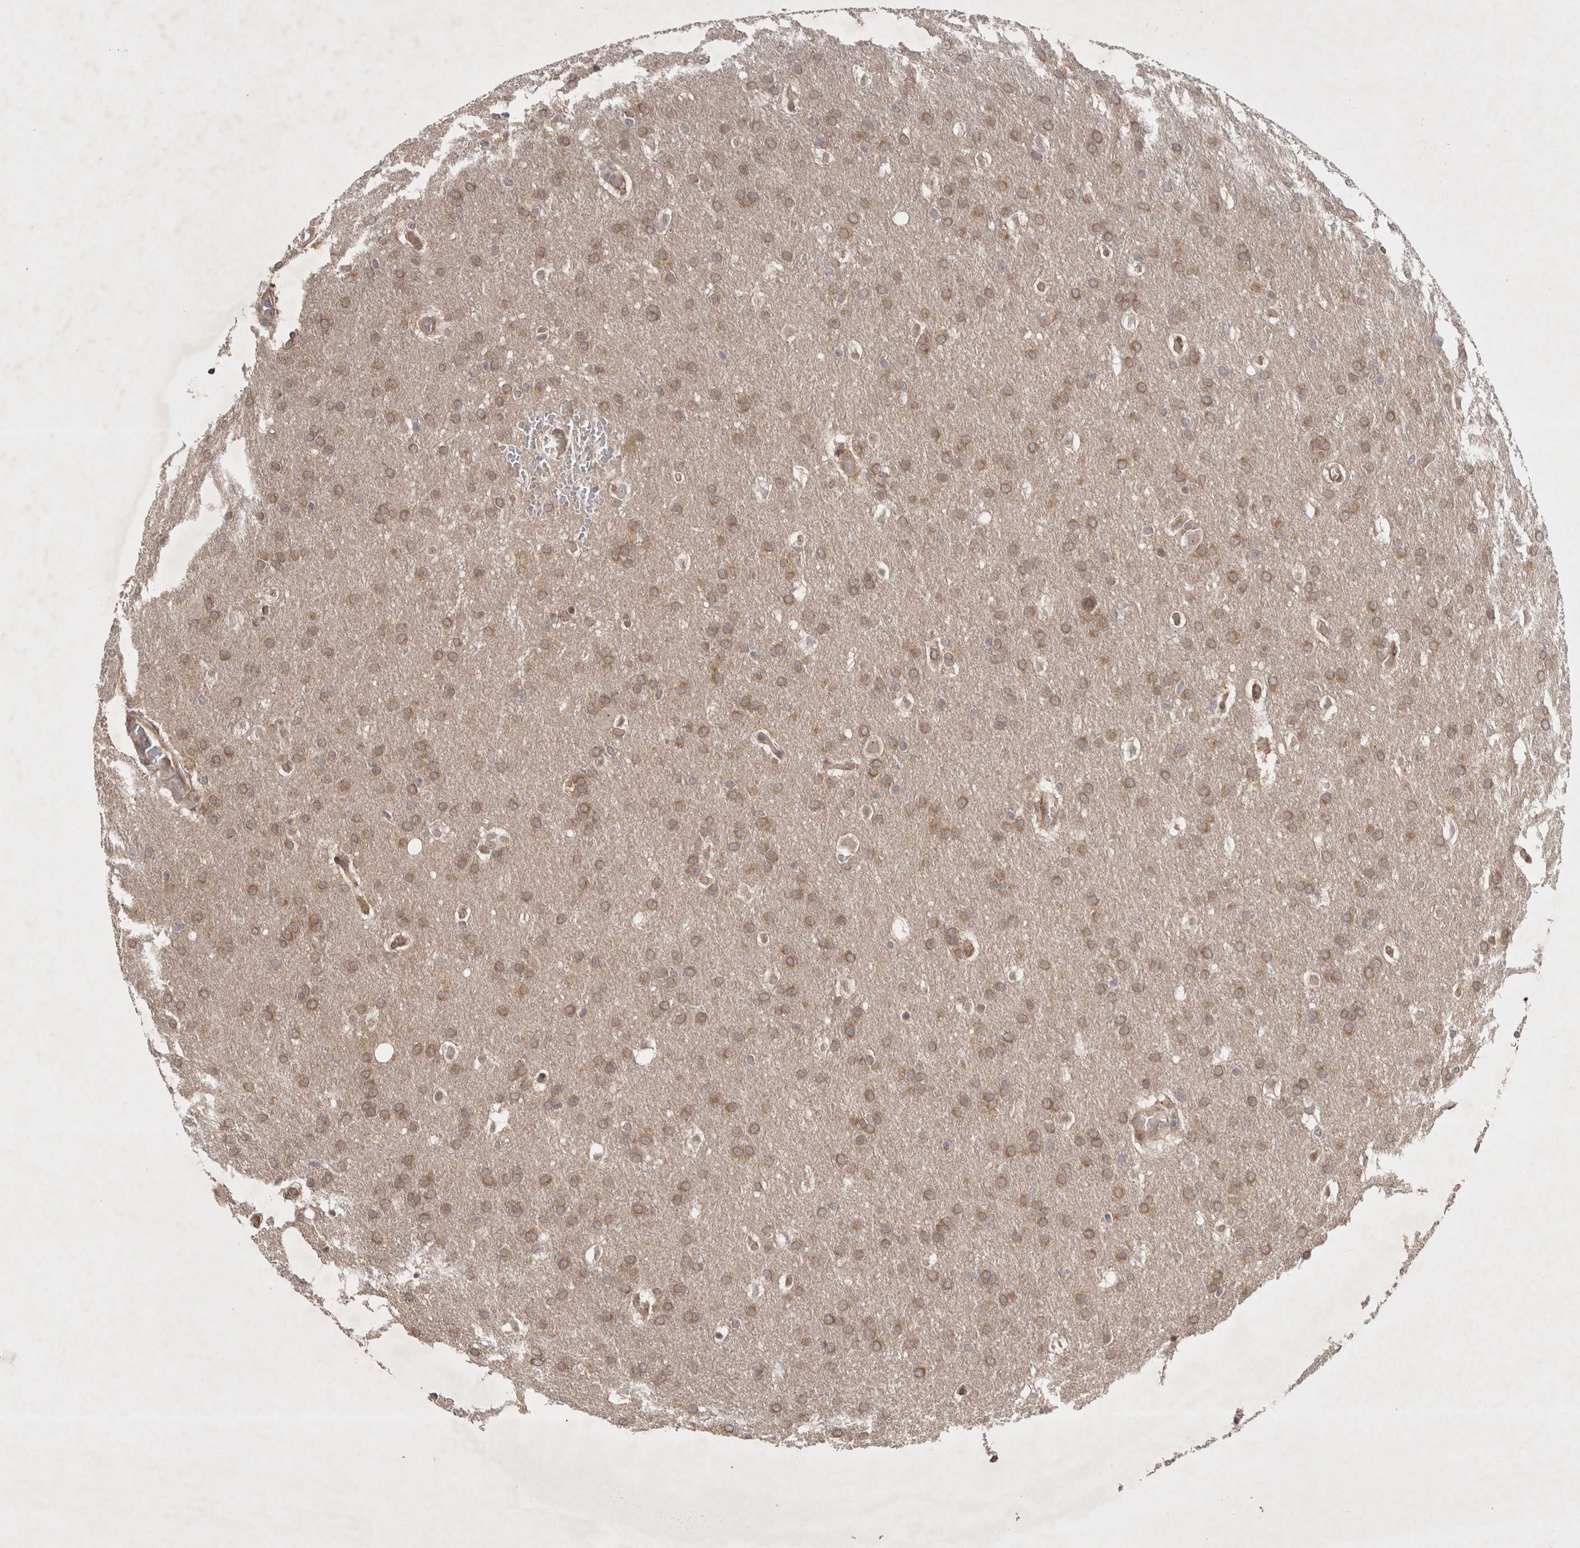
{"staining": {"intensity": "moderate", "quantity": ">75%", "location": "cytoplasmic/membranous"}, "tissue": "glioma", "cell_type": "Tumor cells", "image_type": "cancer", "snomed": [{"axis": "morphology", "description": "Glioma, malignant, Low grade"}, {"axis": "topography", "description": "Brain"}], "caption": "Protein staining of glioma tissue displays moderate cytoplasmic/membranous positivity in approximately >75% of tumor cells.", "gene": "ZNF318", "patient": {"sex": "female", "age": 37}}